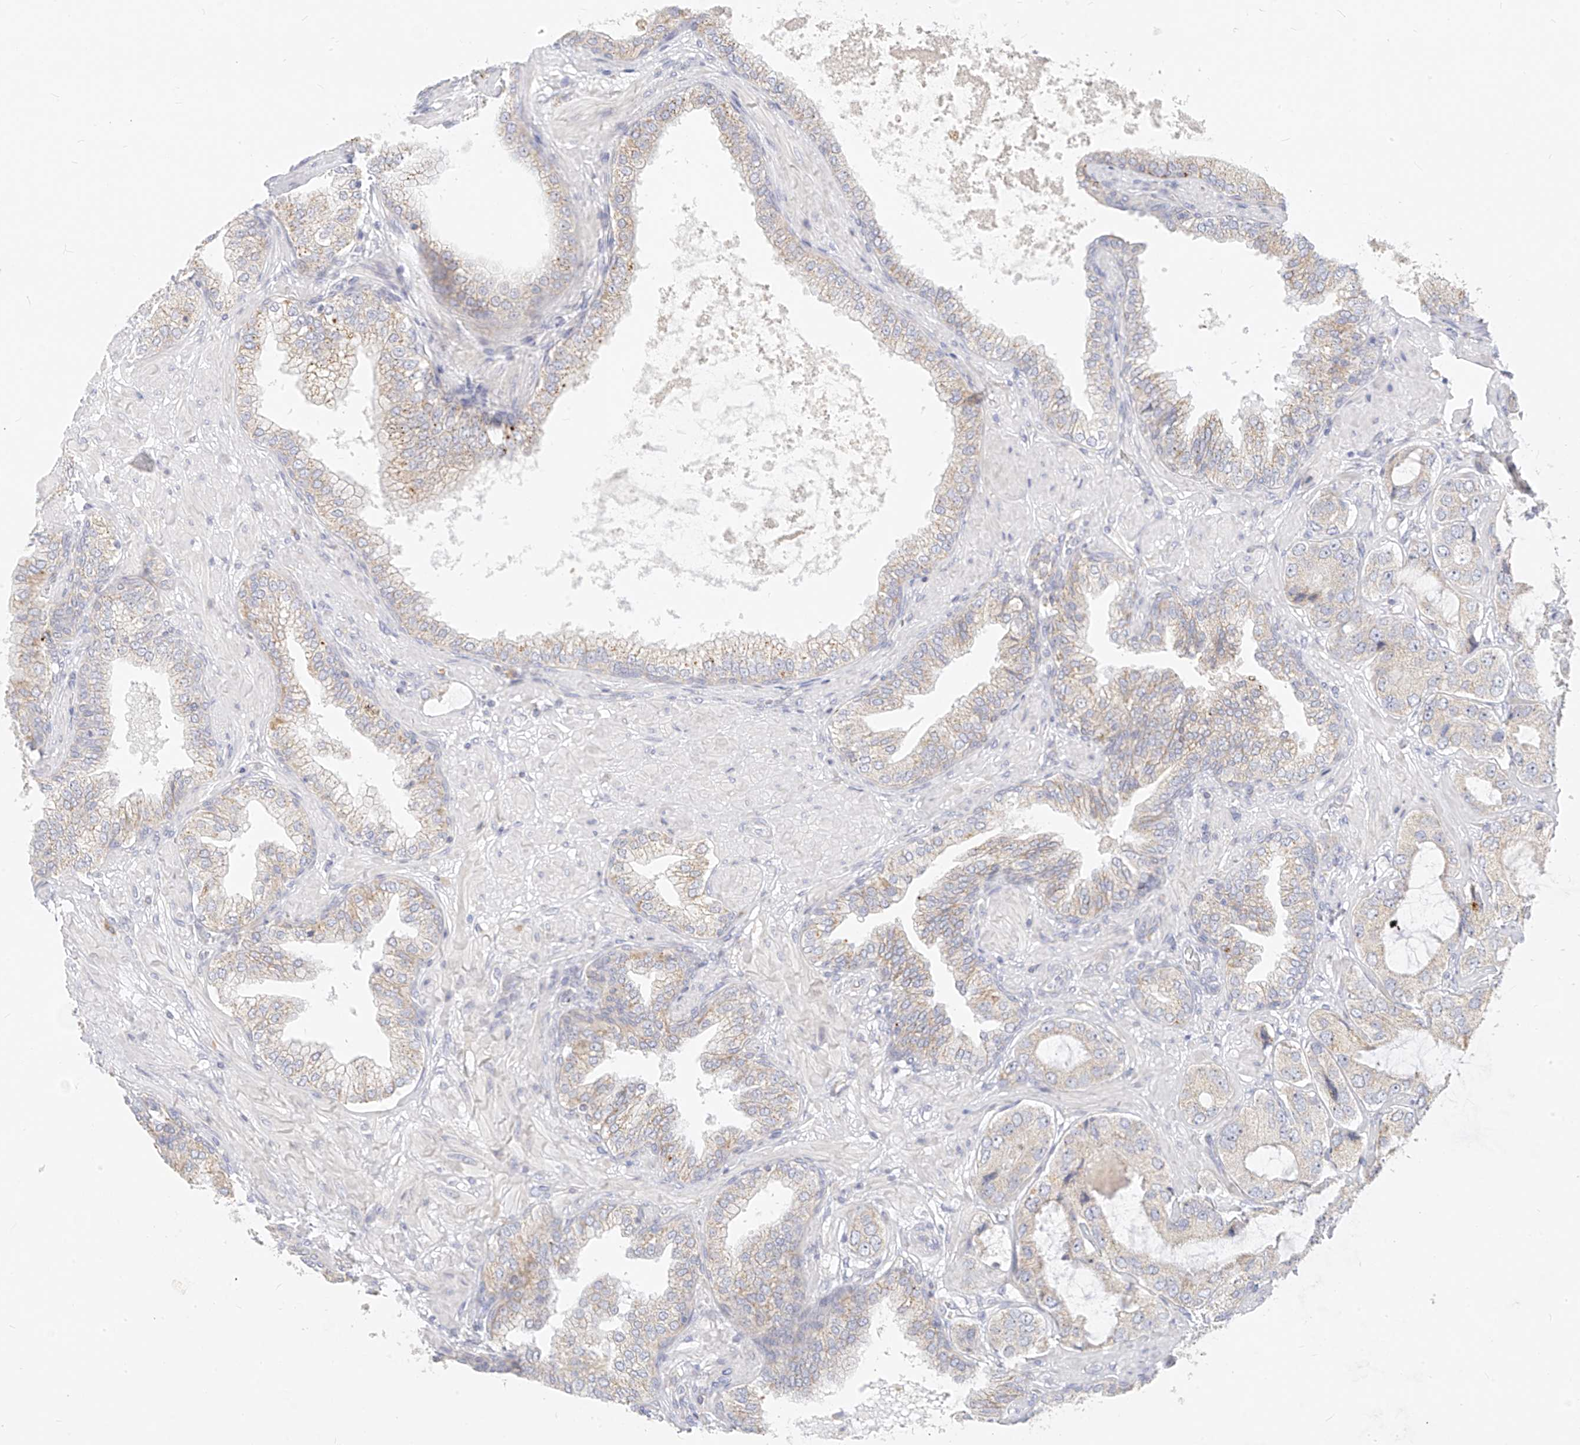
{"staining": {"intensity": "weak", "quantity": "25%-75%", "location": "cytoplasmic/membranous"}, "tissue": "prostate cancer", "cell_type": "Tumor cells", "image_type": "cancer", "snomed": [{"axis": "morphology", "description": "Adenocarcinoma, High grade"}, {"axis": "topography", "description": "Prostate"}], "caption": "Immunohistochemistry (IHC) staining of prostate high-grade adenocarcinoma, which exhibits low levels of weak cytoplasmic/membranous positivity in about 25%-75% of tumor cells indicating weak cytoplasmic/membranous protein positivity. The staining was performed using DAB (brown) for protein detection and nuclei were counterstained in hematoxylin (blue).", "gene": "ZNF404", "patient": {"sex": "male", "age": 59}}